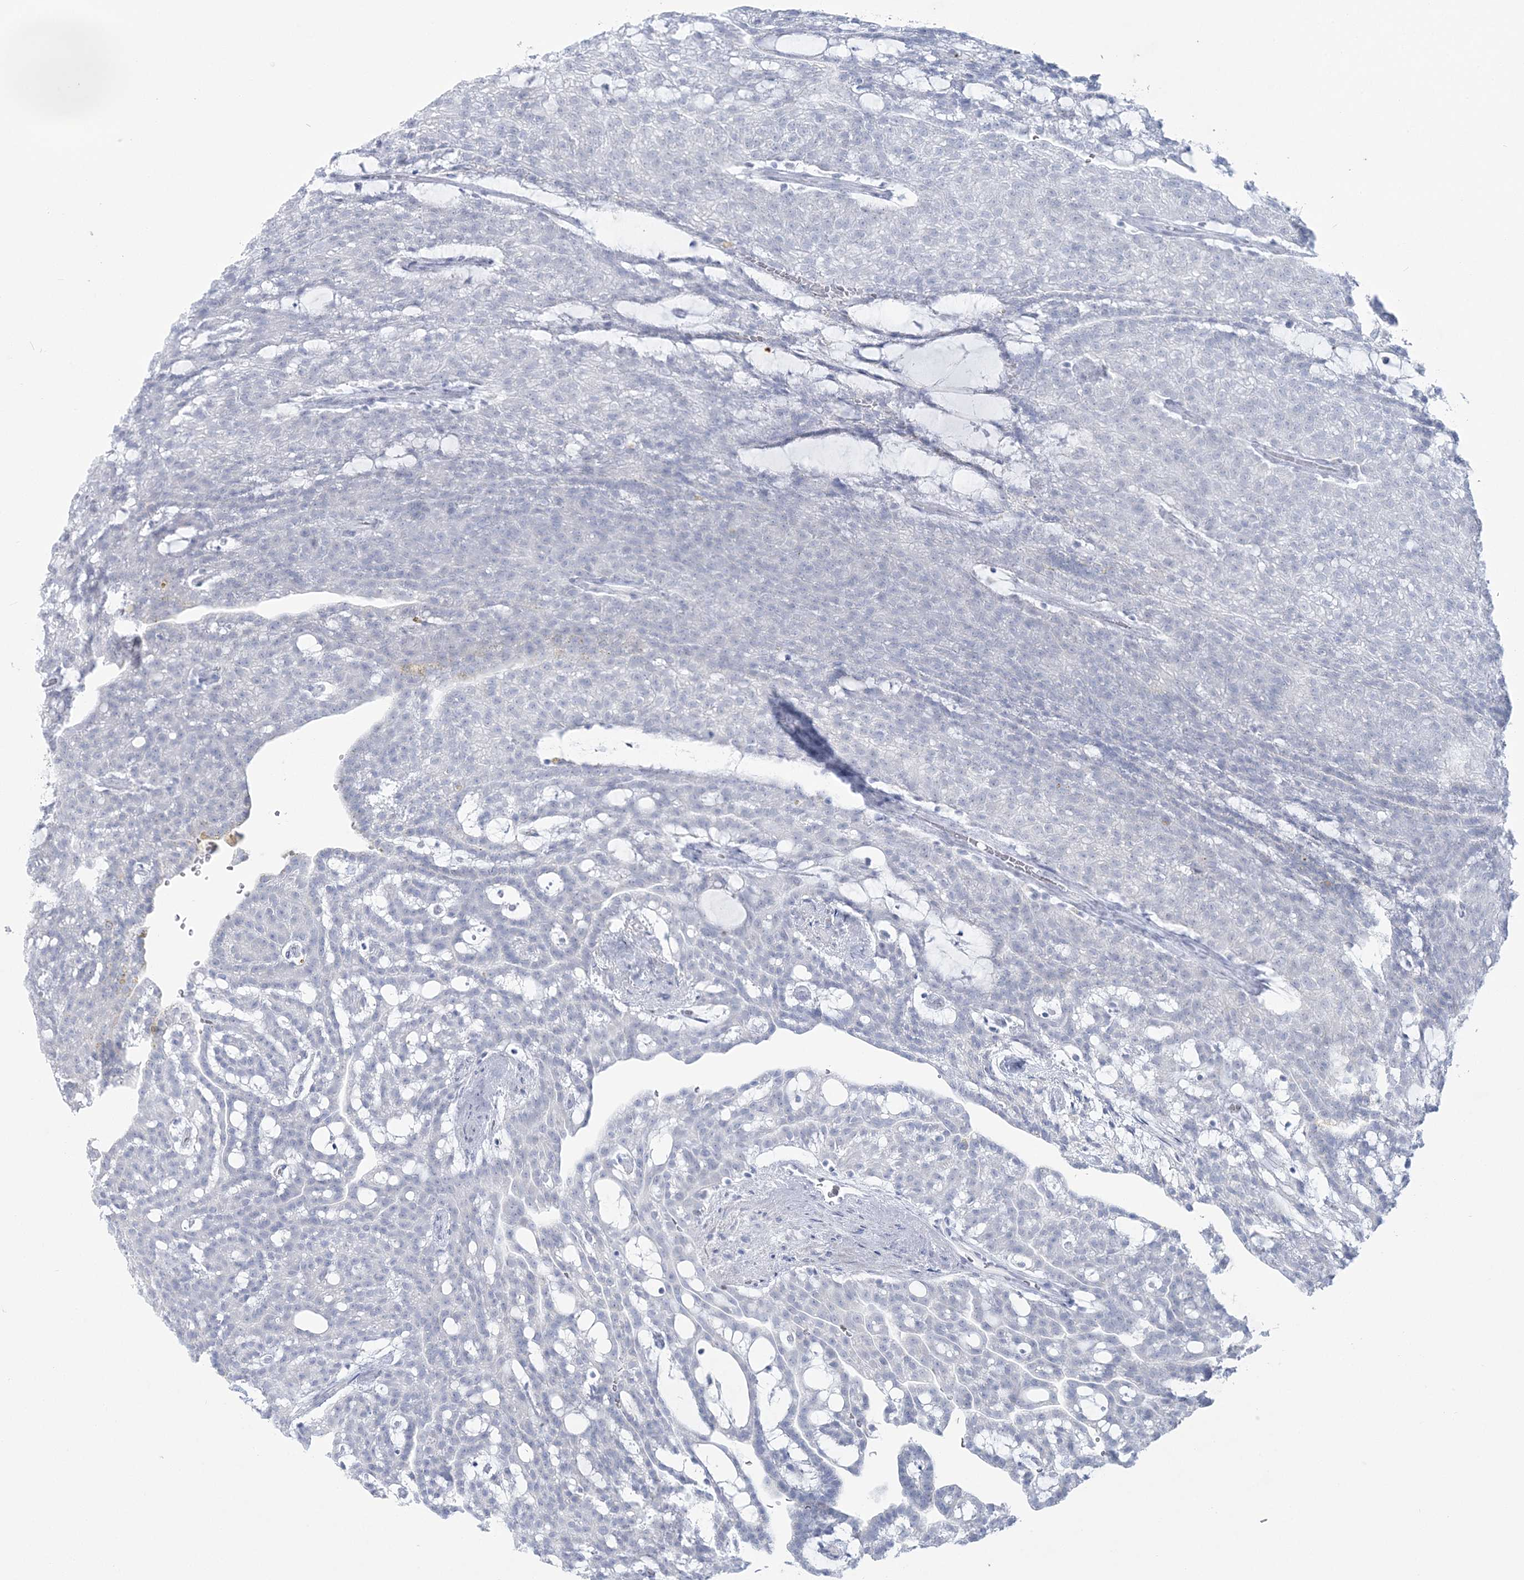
{"staining": {"intensity": "negative", "quantity": "none", "location": "none"}, "tissue": "renal cancer", "cell_type": "Tumor cells", "image_type": "cancer", "snomed": [{"axis": "morphology", "description": "Adenocarcinoma, NOS"}, {"axis": "topography", "description": "Kidney"}], "caption": "This histopathology image is of renal cancer stained with immunohistochemistry (IHC) to label a protein in brown with the nuclei are counter-stained blue. There is no staining in tumor cells.", "gene": "ZNF843", "patient": {"sex": "male", "age": 63}}